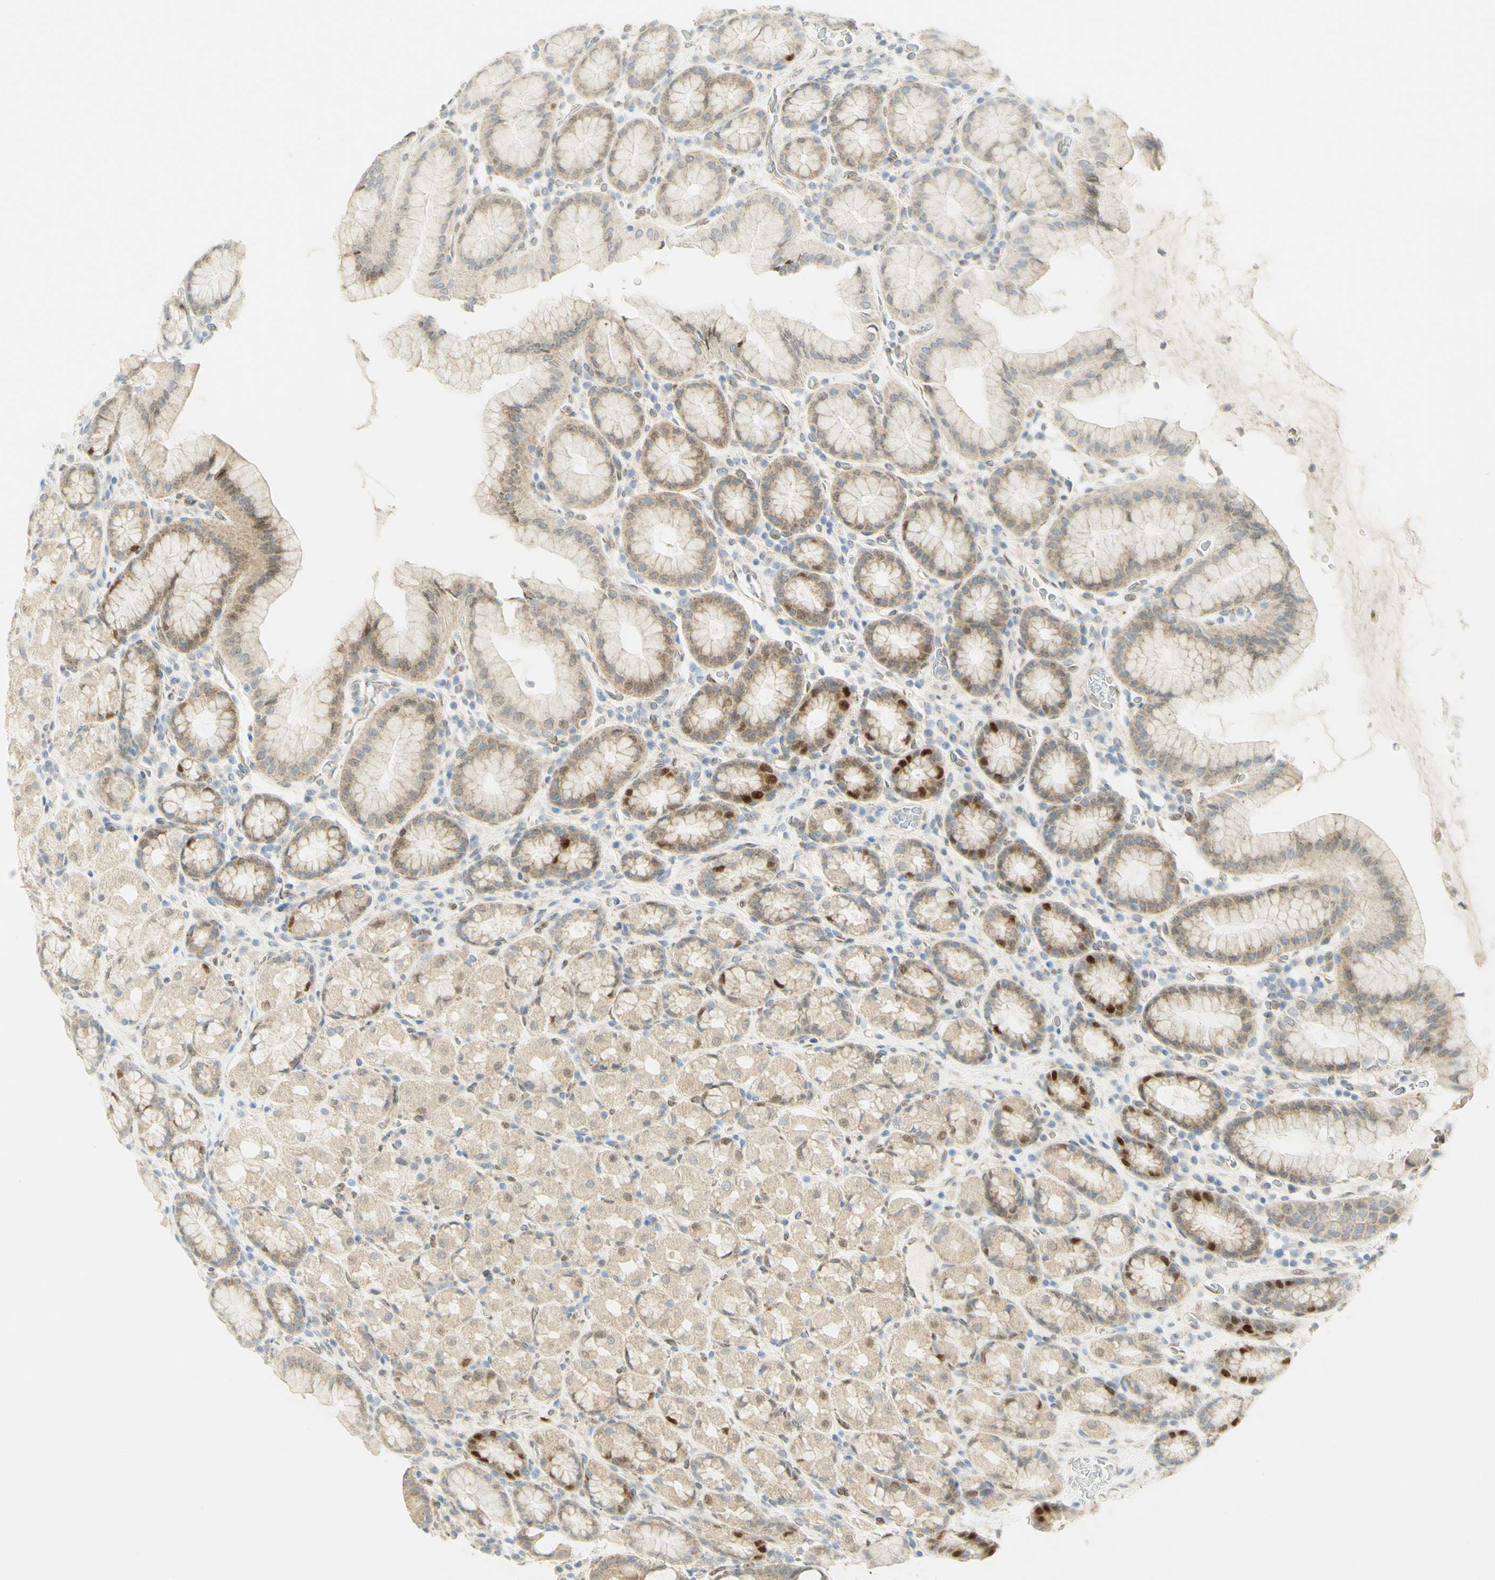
{"staining": {"intensity": "strong", "quantity": "<25%", "location": "nuclear"}, "tissue": "stomach", "cell_type": "Glandular cells", "image_type": "normal", "snomed": [{"axis": "morphology", "description": "Normal tissue, NOS"}, {"axis": "topography", "description": "Stomach, upper"}], "caption": "Immunohistochemical staining of unremarkable stomach reveals medium levels of strong nuclear positivity in approximately <25% of glandular cells.", "gene": "E2F1", "patient": {"sex": "male", "age": 68}}